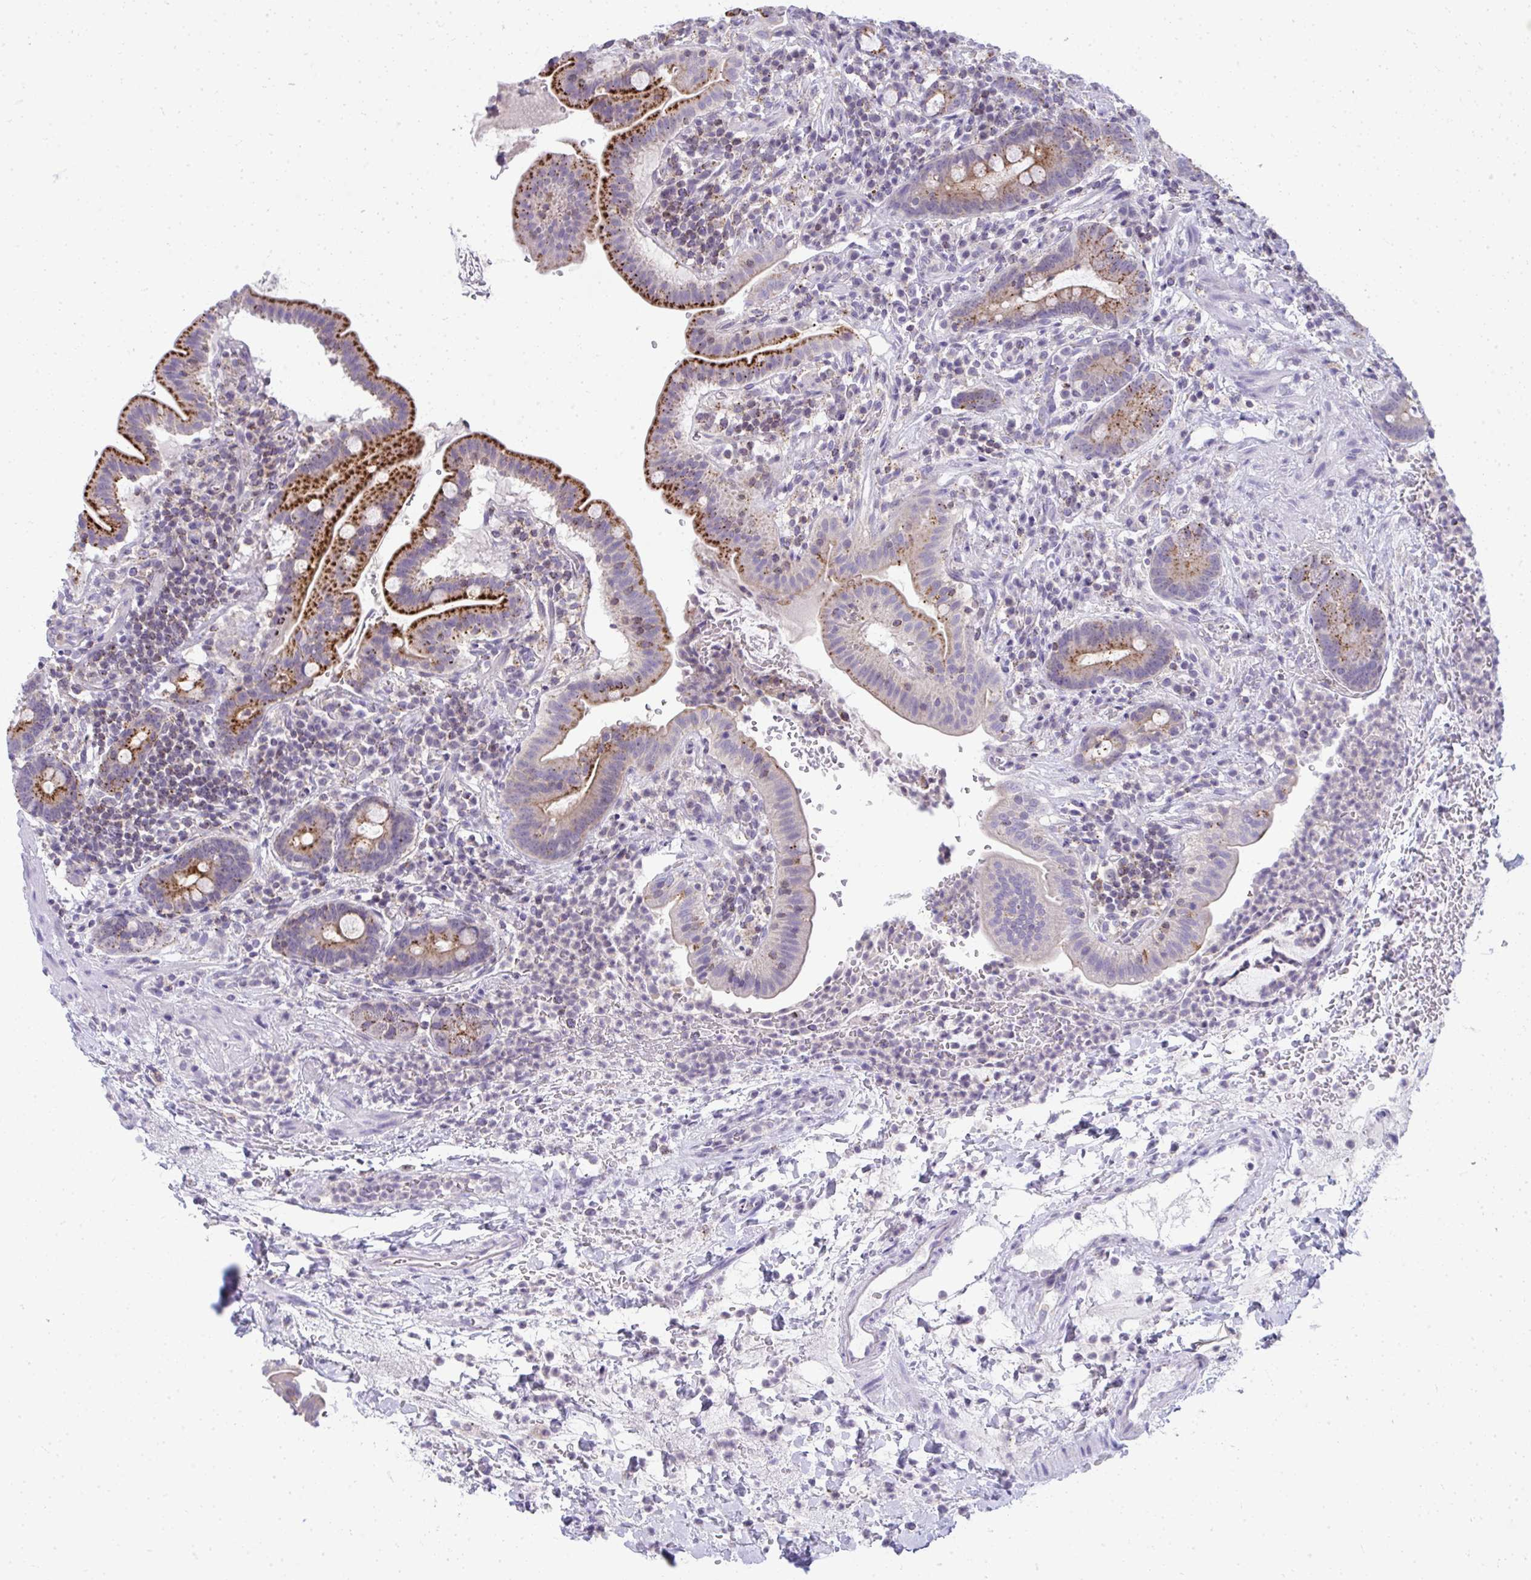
{"staining": {"intensity": "strong", "quantity": "25%-75%", "location": "cytoplasmic/membranous"}, "tissue": "small intestine", "cell_type": "Glandular cells", "image_type": "normal", "snomed": [{"axis": "morphology", "description": "Normal tissue, NOS"}, {"axis": "topography", "description": "Small intestine"}], "caption": "Normal small intestine reveals strong cytoplasmic/membranous staining in approximately 25%-75% of glandular cells, visualized by immunohistochemistry.", "gene": "VPS4B", "patient": {"sex": "male", "age": 26}}